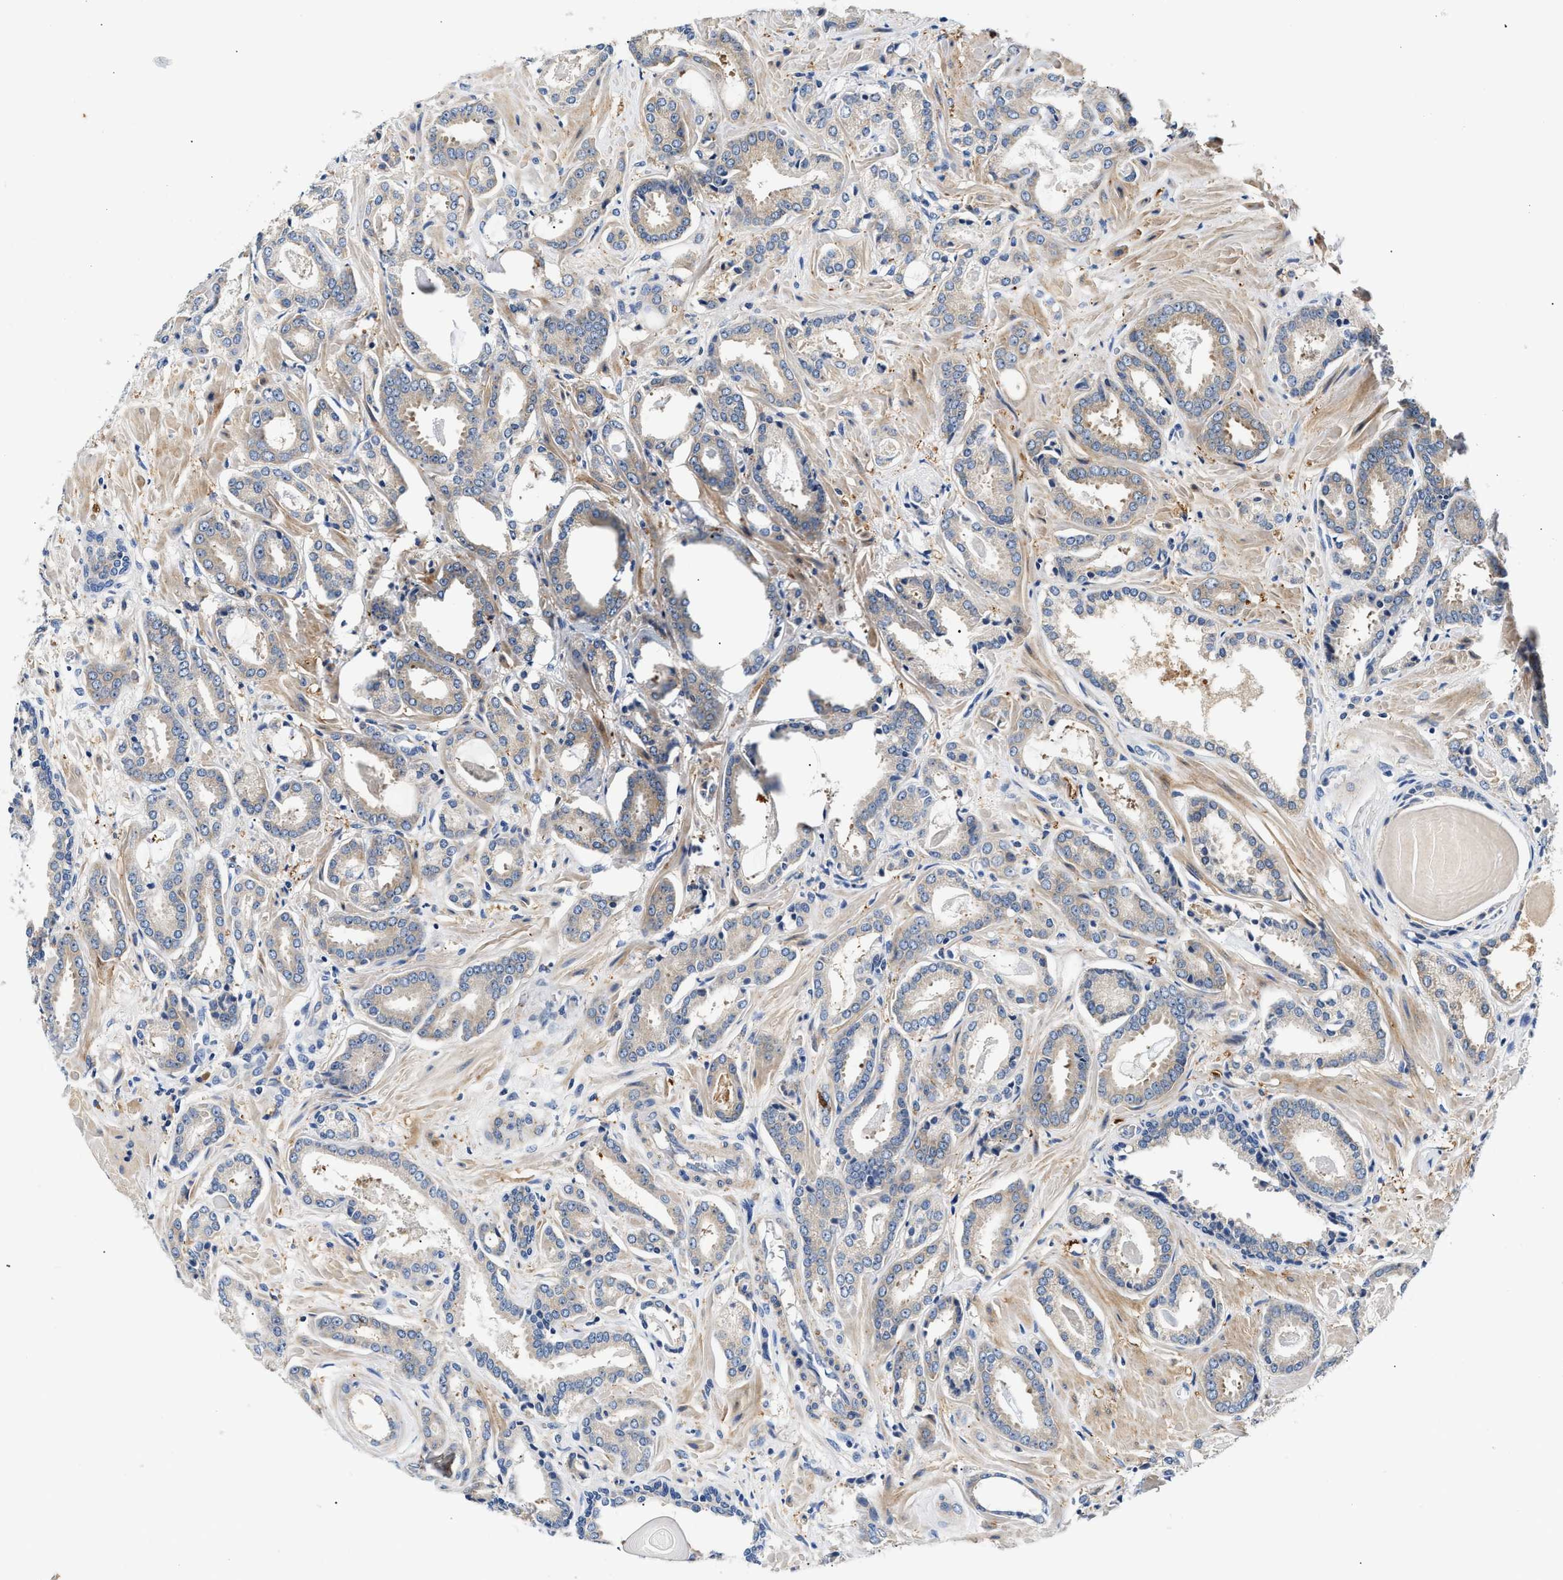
{"staining": {"intensity": "weak", "quantity": "<25%", "location": "cytoplasmic/membranous"}, "tissue": "prostate cancer", "cell_type": "Tumor cells", "image_type": "cancer", "snomed": [{"axis": "morphology", "description": "Adenocarcinoma, Low grade"}, {"axis": "topography", "description": "Prostate"}], "caption": "IHC photomicrograph of neoplastic tissue: prostate low-grade adenocarcinoma stained with DAB exhibits no significant protein expression in tumor cells. (Immunohistochemistry, brightfield microscopy, high magnification).", "gene": "TUT7", "patient": {"sex": "male", "age": 53}}